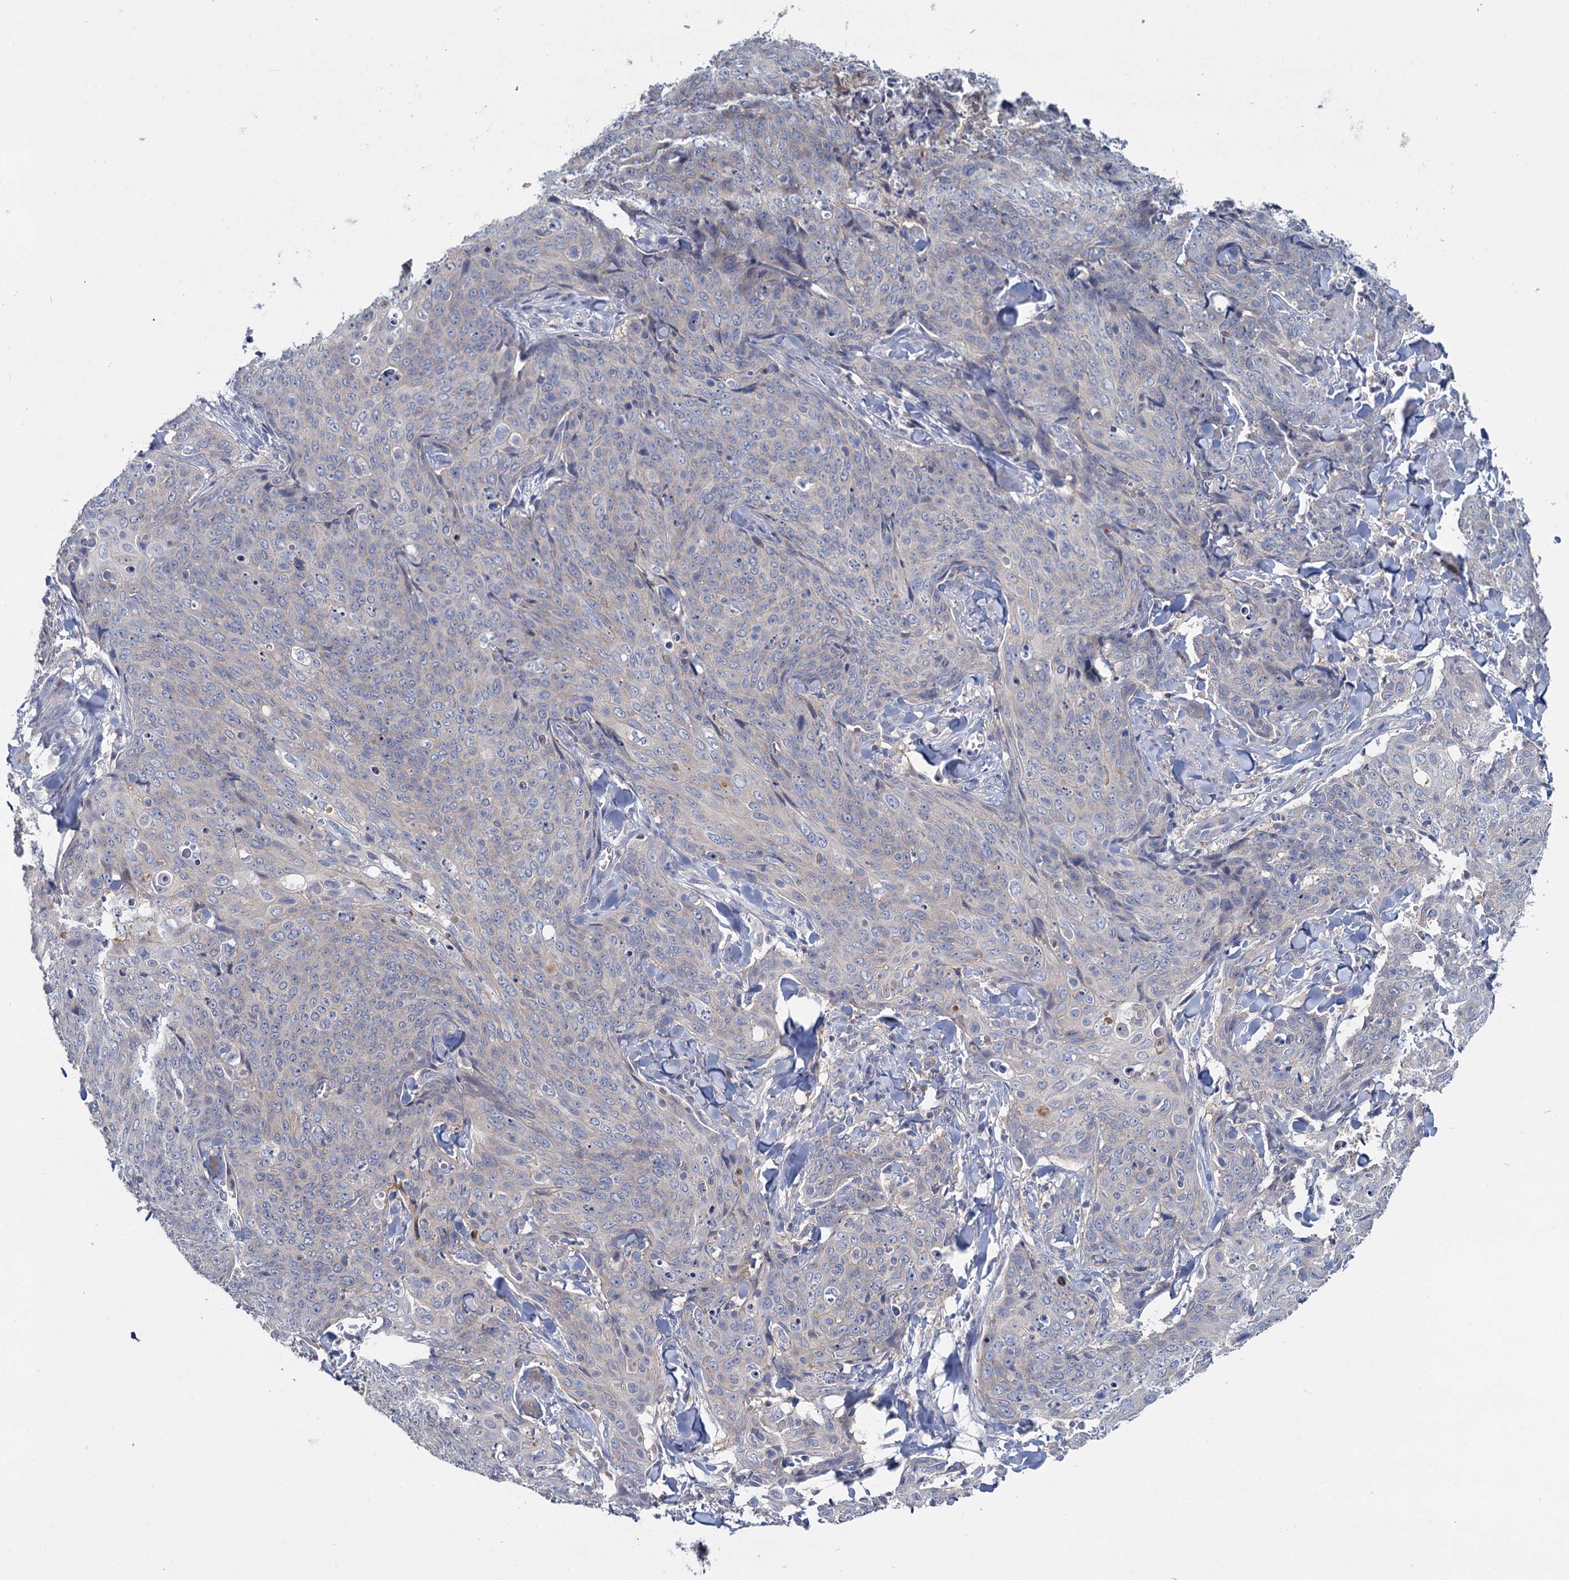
{"staining": {"intensity": "negative", "quantity": "none", "location": "none"}, "tissue": "skin cancer", "cell_type": "Tumor cells", "image_type": "cancer", "snomed": [{"axis": "morphology", "description": "Squamous cell carcinoma, NOS"}, {"axis": "topography", "description": "Skin"}, {"axis": "topography", "description": "Vulva"}], "caption": "An immunohistochemistry (IHC) micrograph of skin cancer is shown. There is no staining in tumor cells of skin cancer.", "gene": "ACSM3", "patient": {"sex": "female", "age": 85}}